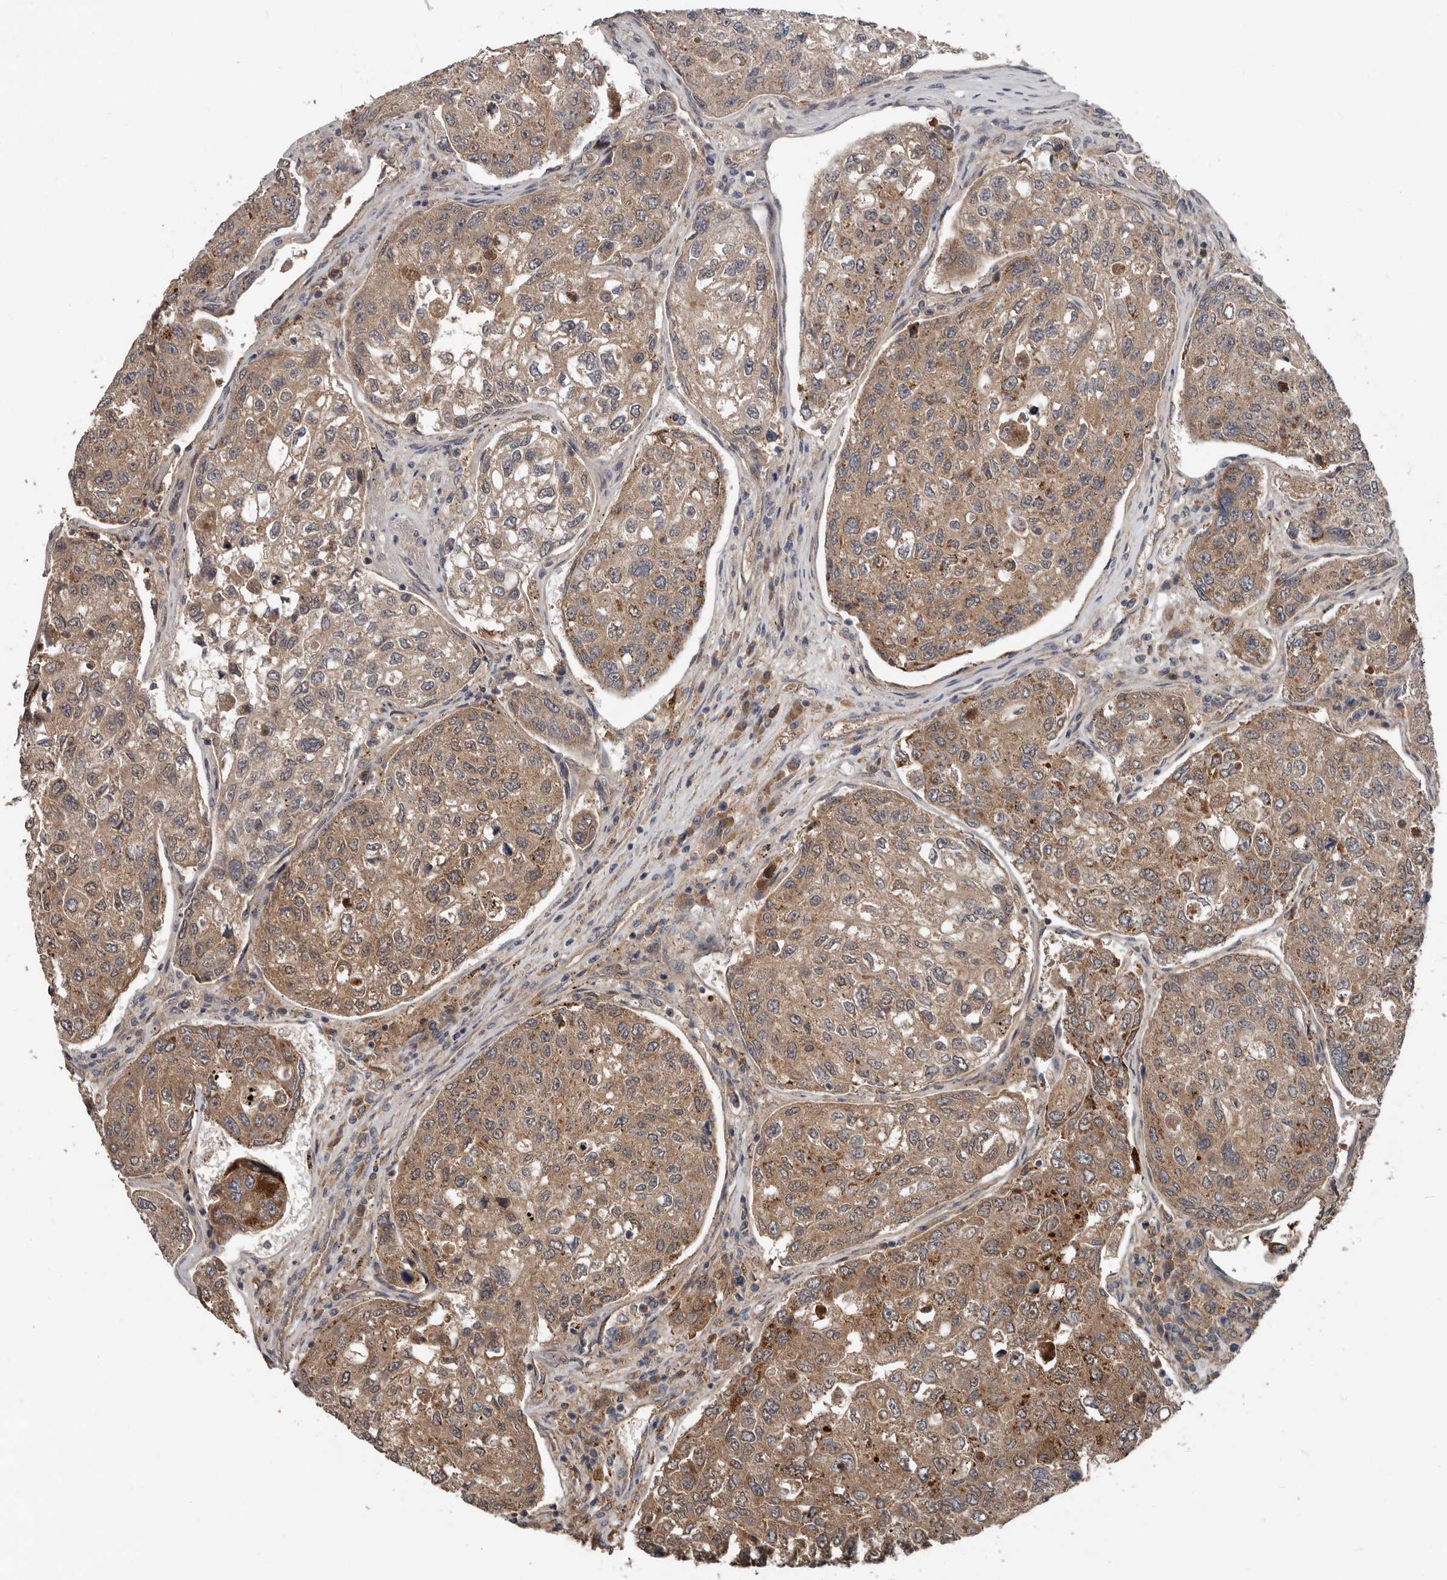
{"staining": {"intensity": "moderate", "quantity": ">75%", "location": "cytoplasmic/membranous"}, "tissue": "urothelial cancer", "cell_type": "Tumor cells", "image_type": "cancer", "snomed": [{"axis": "morphology", "description": "Urothelial carcinoma, High grade"}, {"axis": "topography", "description": "Lymph node"}, {"axis": "topography", "description": "Urinary bladder"}], "caption": "An image of urothelial carcinoma (high-grade) stained for a protein displays moderate cytoplasmic/membranous brown staining in tumor cells.", "gene": "DNAJB4", "patient": {"sex": "male", "age": 51}}